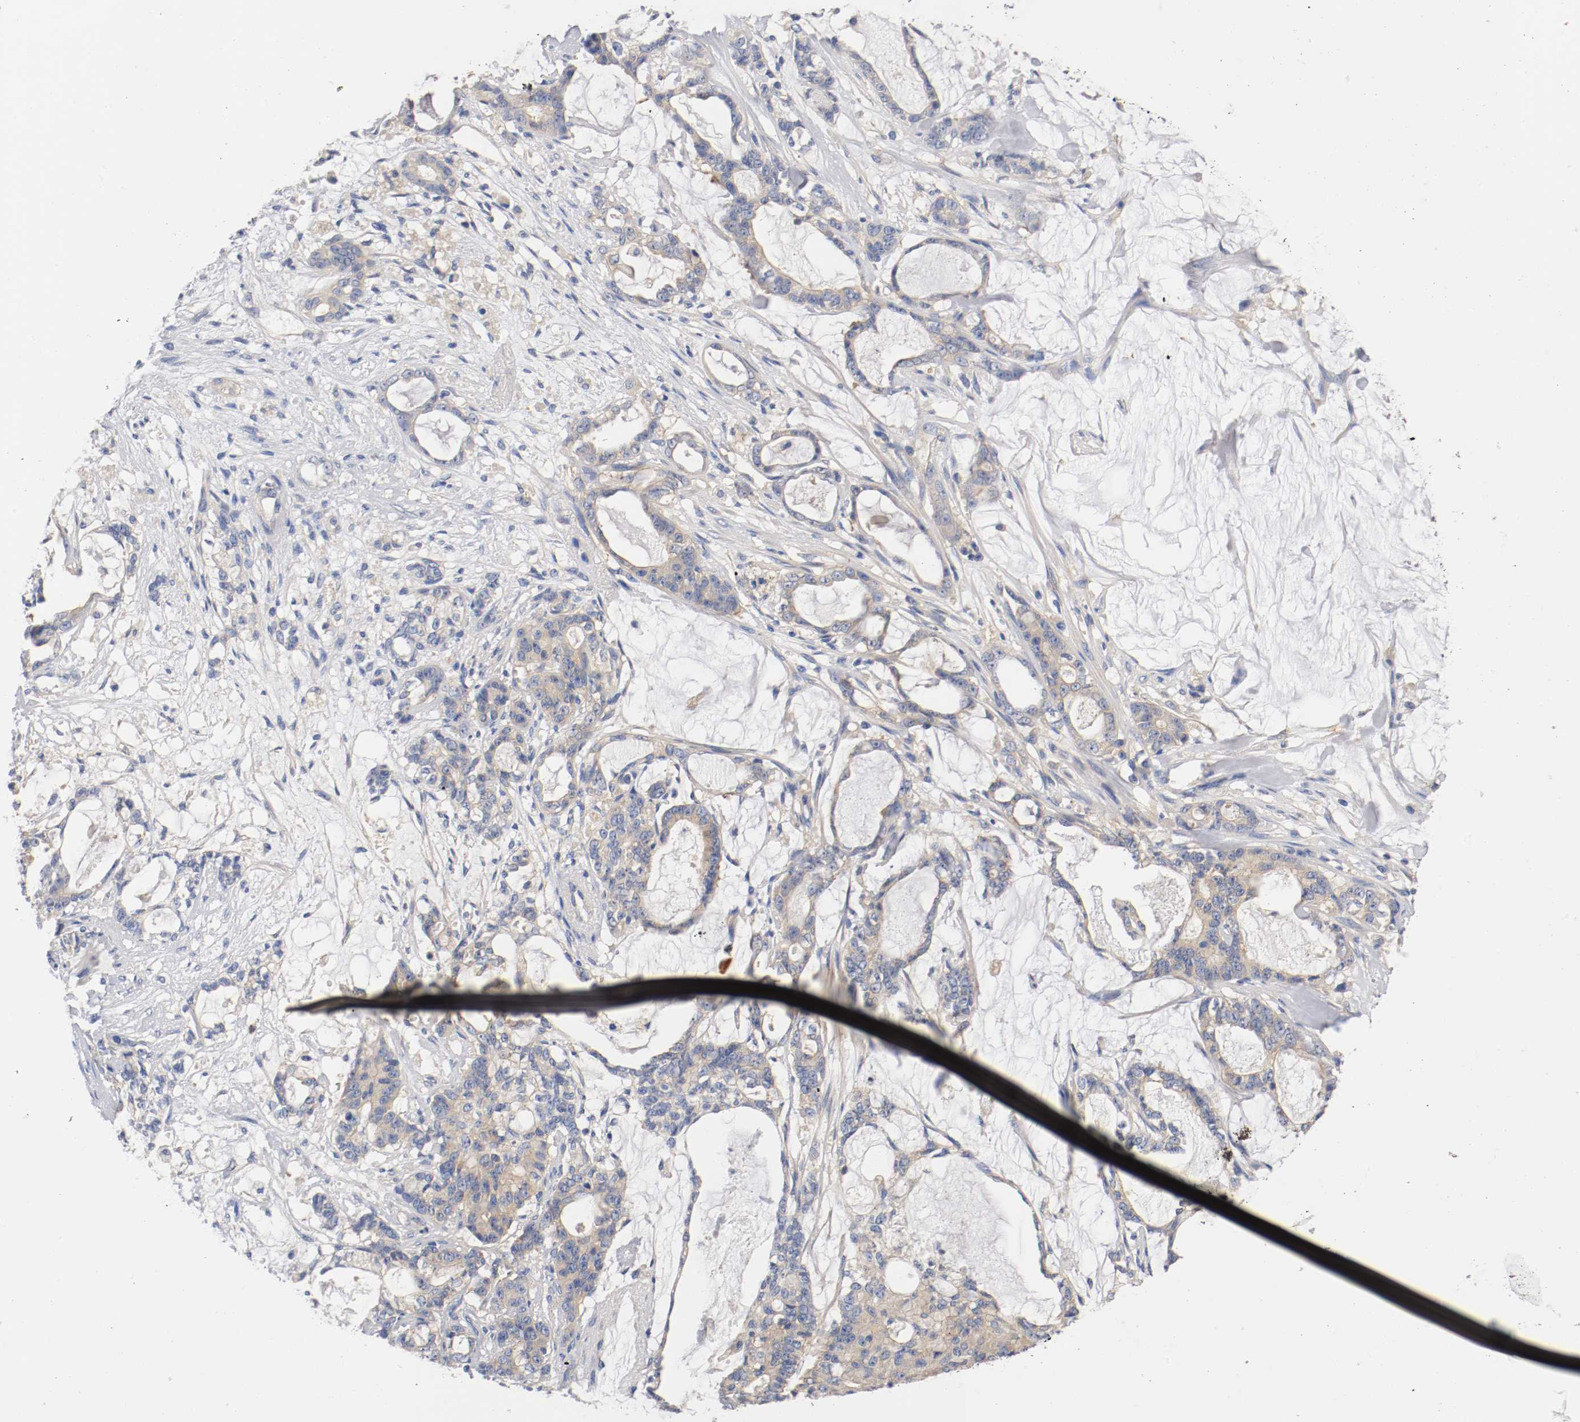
{"staining": {"intensity": "weak", "quantity": ">75%", "location": "cytoplasmic/membranous"}, "tissue": "pancreatic cancer", "cell_type": "Tumor cells", "image_type": "cancer", "snomed": [{"axis": "morphology", "description": "Adenocarcinoma, NOS"}, {"axis": "topography", "description": "Pancreas"}], "caption": "Immunohistochemistry (IHC) image of neoplastic tissue: pancreatic cancer stained using immunohistochemistry (IHC) demonstrates low levels of weak protein expression localized specifically in the cytoplasmic/membranous of tumor cells, appearing as a cytoplasmic/membranous brown color.", "gene": "HGS", "patient": {"sex": "female", "age": 73}}